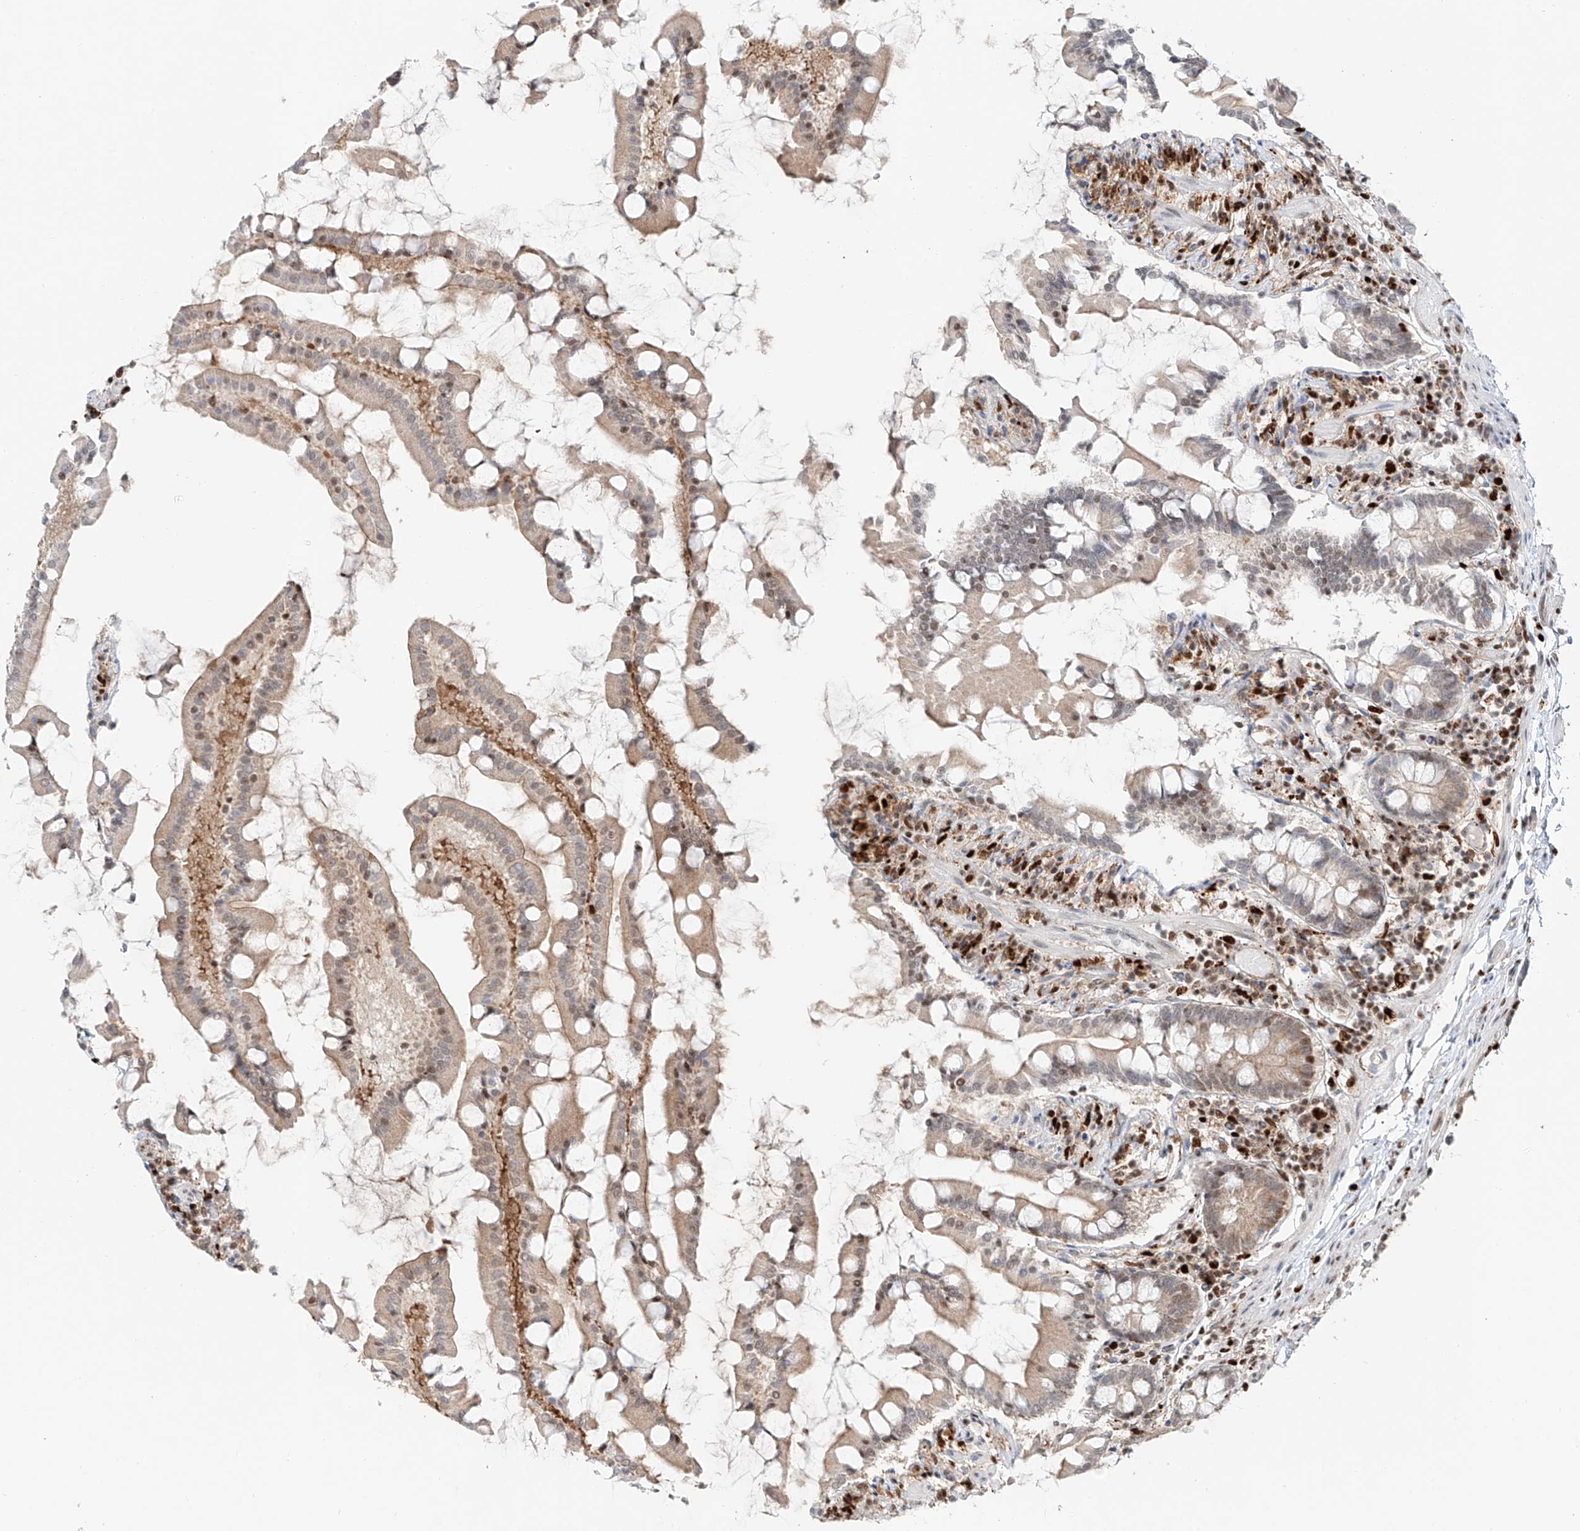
{"staining": {"intensity": "moderate", "quantity": "25%-75%", "location": "cytoplasmic/membranous,nuclear"}, "tissue": "small intestine", "cell_type": "Glandular cells", "image_type": "normal", "snomed": [{"axis": "morphology", "description": "Normal tissue, NOS"}, {"axis": "topography", "description": "Small intestine"}], "caption": "Protein expression by IHC displays moderate cytoplasmic/membranous,nuclear staining in approximately 25%-75% of glandular cells in benign small intestine.", "gene": "DZIP1L", "patient": {"sex": "male", "age": 41}}